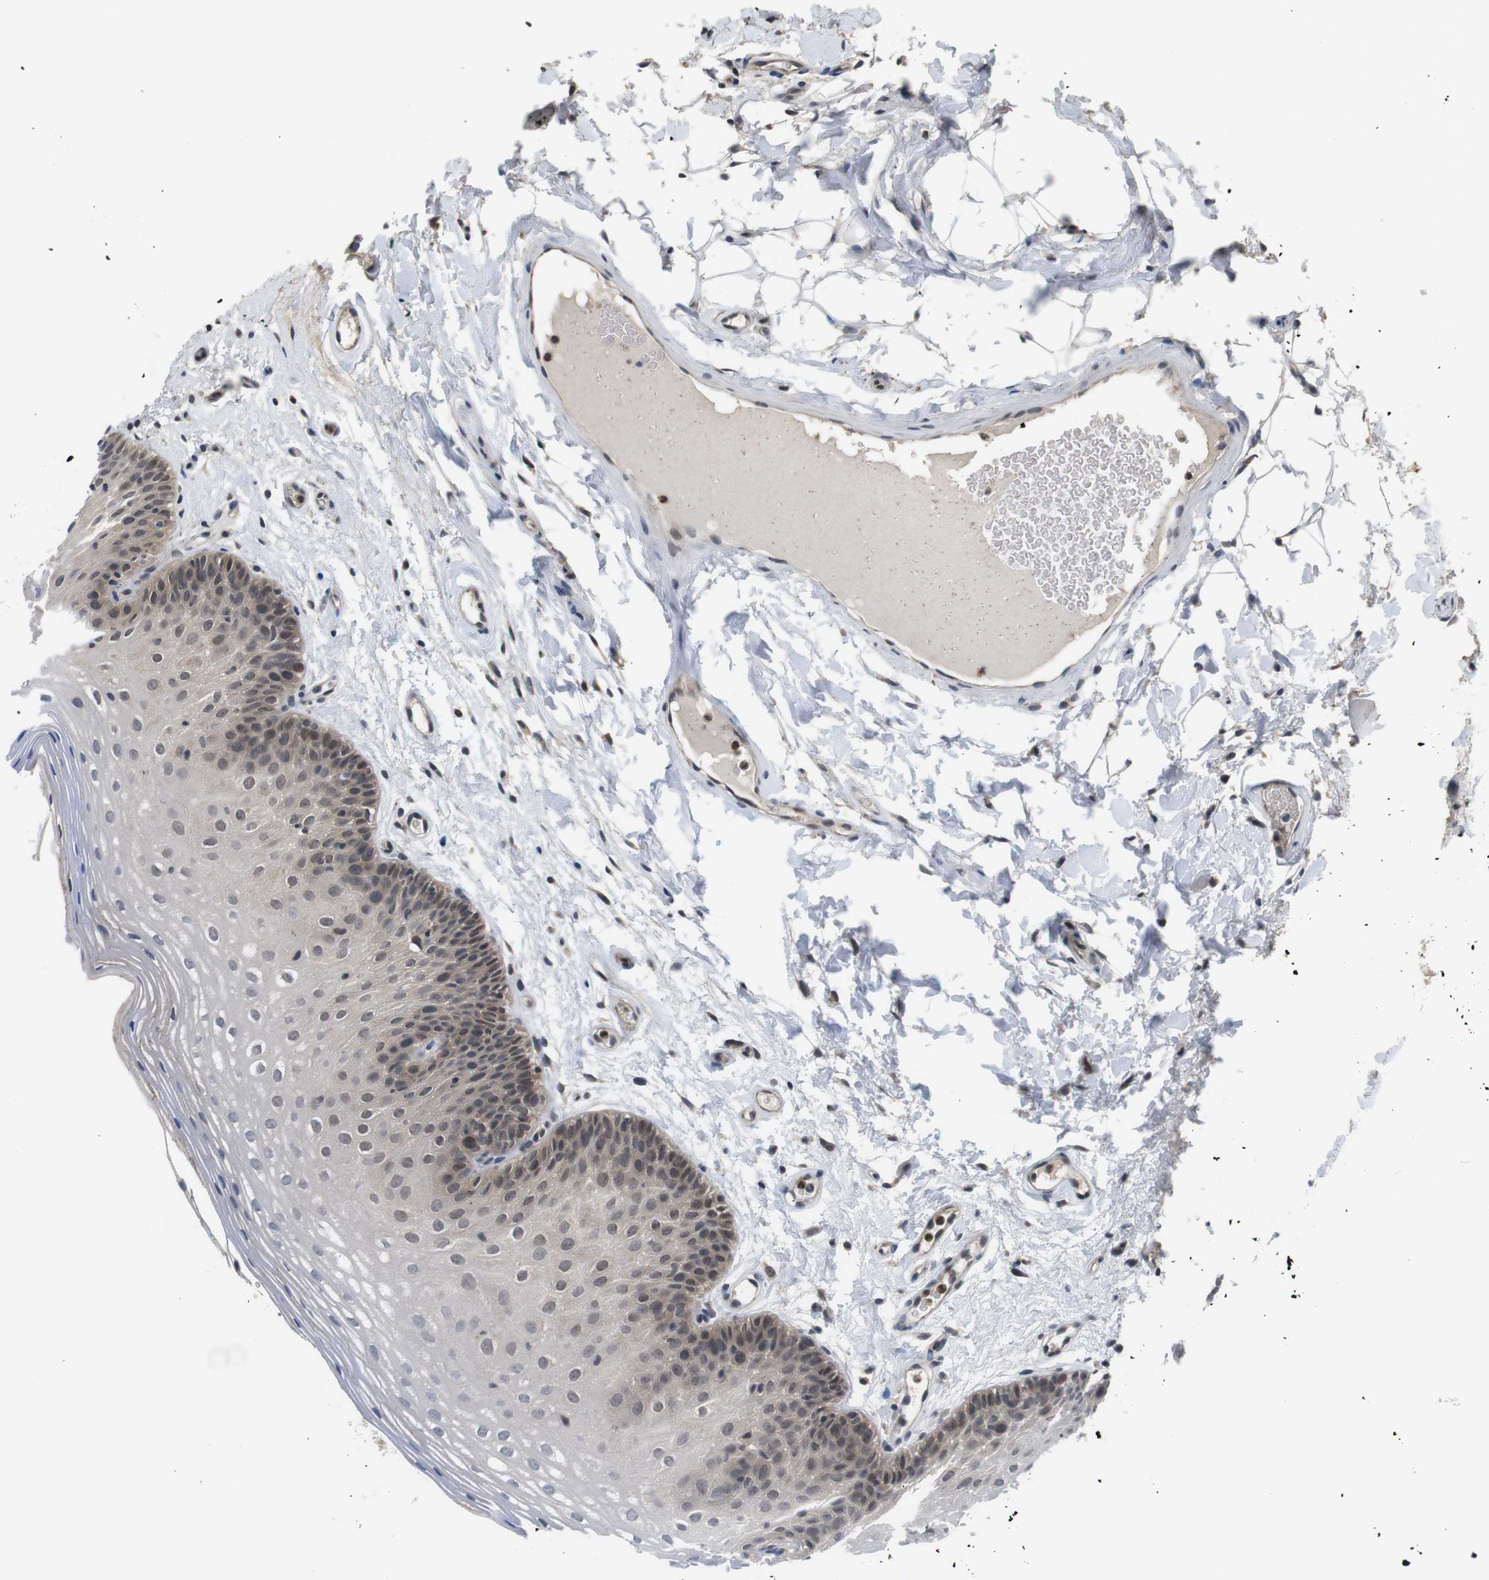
{"staining": {"intensity": "weak", "quantity": "<25%", "location": "cytoplasmic/membranous,nuclear"}, "tissue": "oral mucosa", "cell_type": "Squamous epithelial cells", "image_type": "normal", "snomed": [{"axis": "morphology", "description": "Normal tissue, NOS"}, {"axis": "morphology", "description": "Squamous cell carcinoma, NOS"}, {"axis": "topography", "description": "Skeletal muscle"}, {"axis": "topography", "description": "Oral tissue"}], "caption": "Protein analysis of benign oral mucosa reveals no significant expression in squamous epithelial cells. The staining is performed using DAB (3,3'-diaminobenzidine) brown chromogen with nuclei counter-stained in using hematoxylin.", "gene": "FADD", "patient": {"sex": "male", "age": 71}}